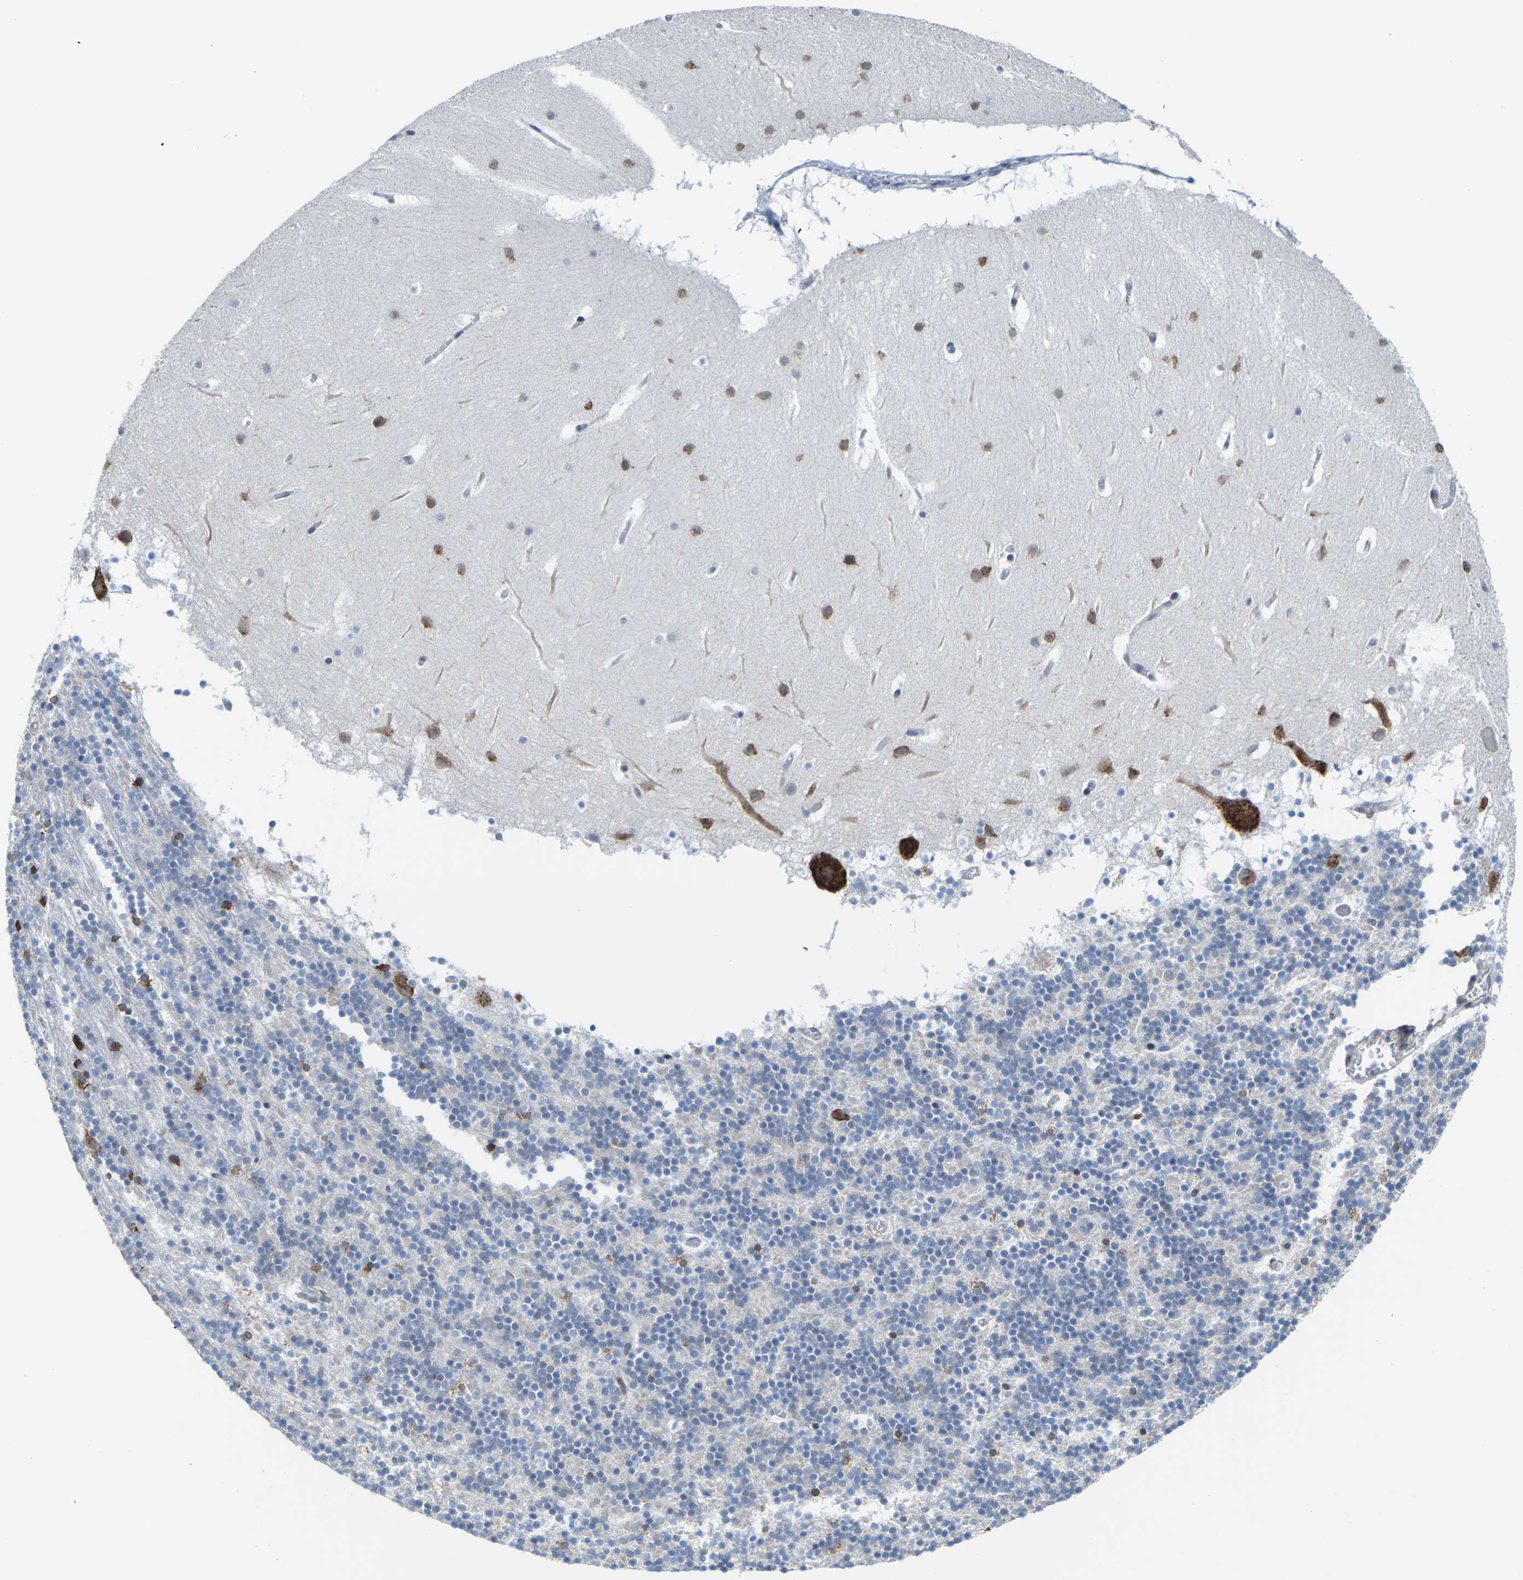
{"staining": {"intensity": "negative", "quantity": "none", "location": "none"}, "tissue": "cerebellum", "cell_type": "Cells in granular layer", "image_type": "normal", "snomed": [{"axis": "morphology", "description": "Normal tissue, NOS"}, {"axis": "topography", "description": "Cerebellum"}], "caption": "DAB (3,3'-diaminobenzidine) immunohistochemical staining of benign cerebellum shows no significant expression in cells in granular layer.", "gene": "PDZK1IP1", "patient": {"sex": "male", "age": 45}}